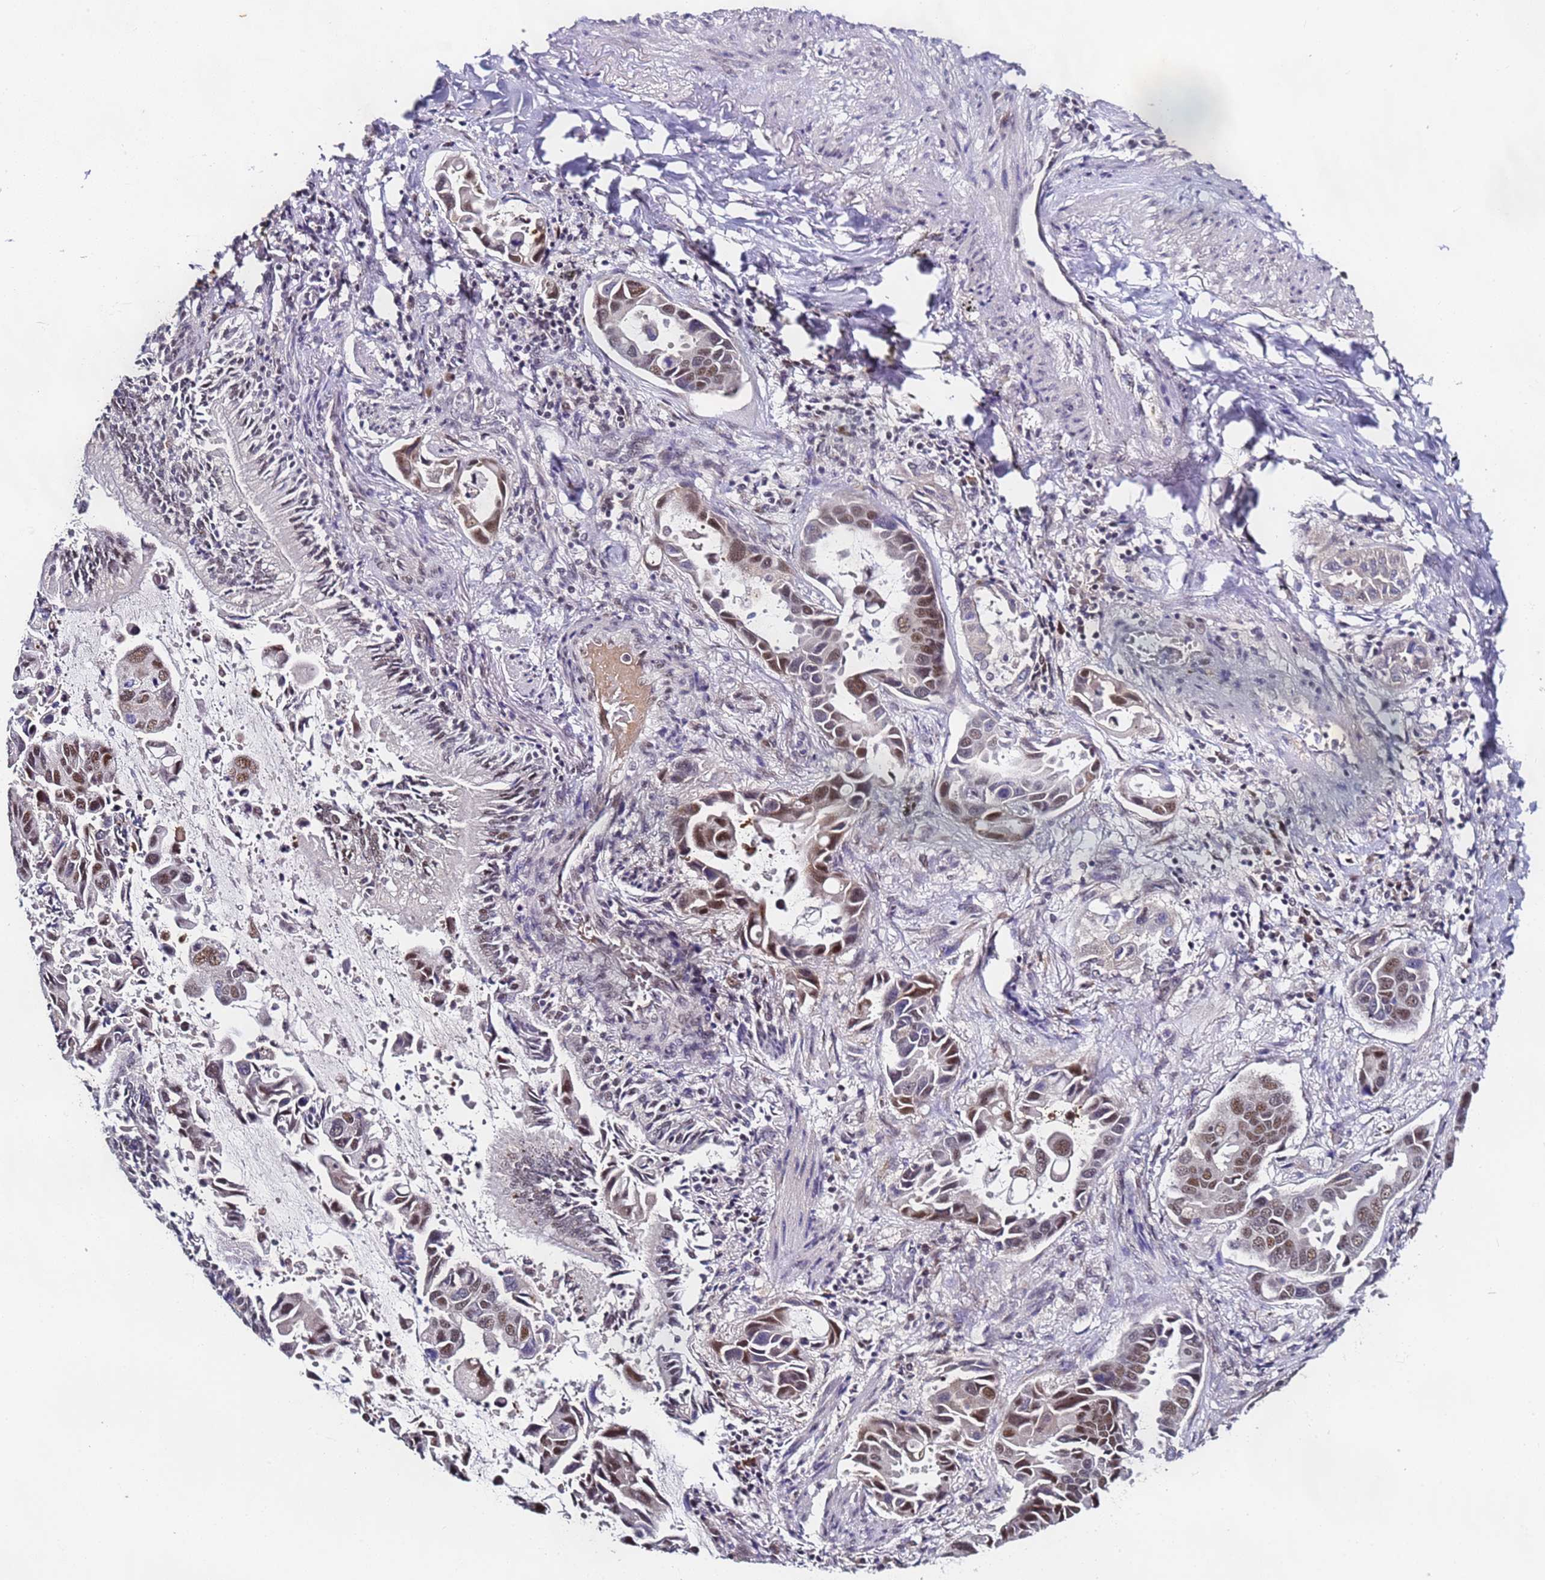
{"staining": {"intensity": "moderate", "quantity": ">75%", "location": "nuclear"}, "tissue": "lung cancer", "cell_type": "Tumor cells", "image_type": "cancer", "snomed": [{"axis": "morphology", "description": "Adenocarcinoma, NOS"}, {"axis": "topography", "description": "Lung"}], "caption": "IHC (DAB (3,3'-diaminobenzidine)) staining of adenocarcinoma (lung) displays moderate nuclear protein positivity in approximately >75% of tumor cells.", "gene": "FNBP4", "patient": {"sex": "male", "age": 64}}